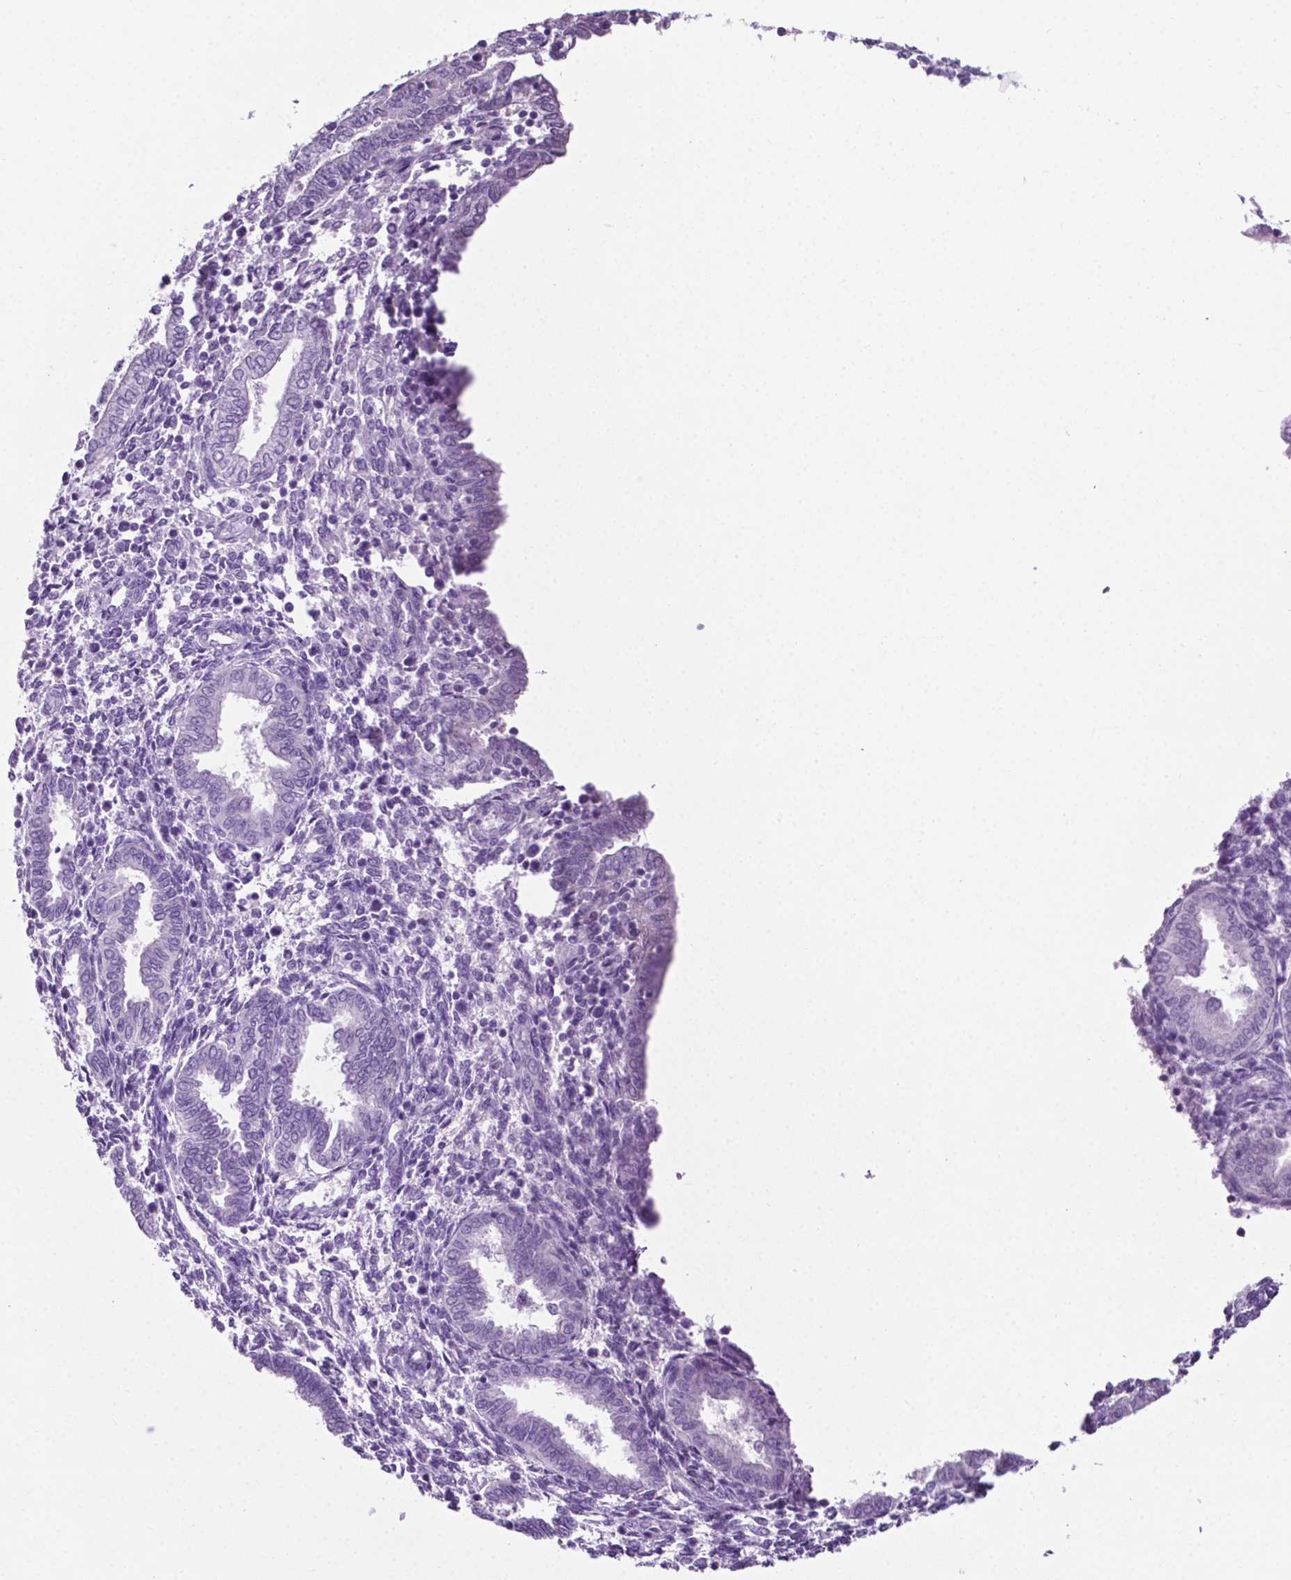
{"staining": {"intensity": "negative", "quantity": "none", "location": "none"}, "tissue": "endometrium", "cell_type": "Cells in endometrial stroma", "image_type": "normal", "snomed": [{"axis": "morphology", "description": "Normal tissue, NOS"}, {"axis": "topography", "description": "Endometrium"}], "caption": "Image shows no protein expression in cells in endometrial stroma of unremarkable endometrium.", "gene": "PHGR1", "patient": {"sex": "female", "age": 42}}